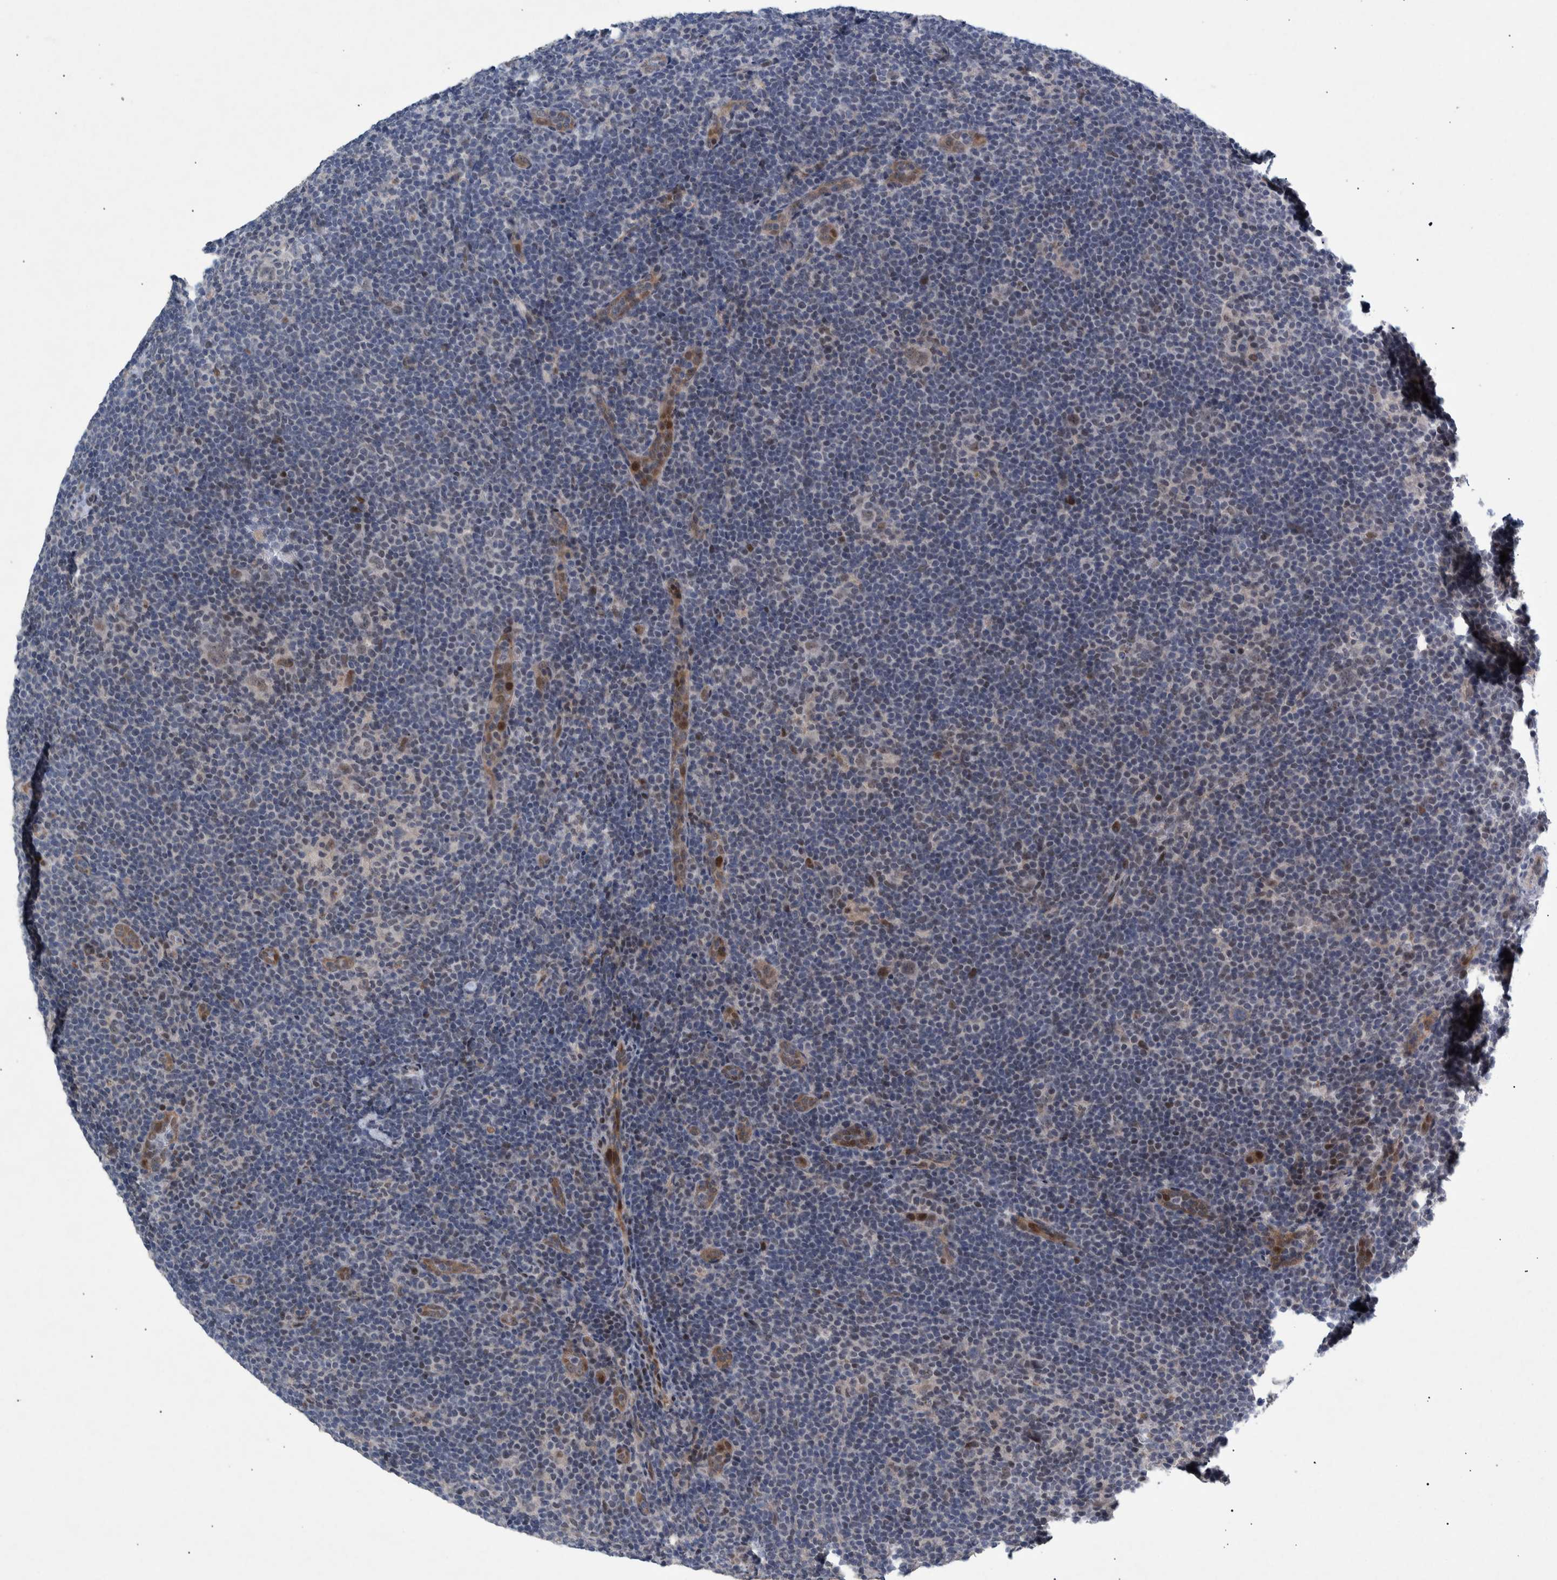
{"staining": {"intensity": "weak", "quantity": "25%-75%", "location": "nuclear"}, "tissue": "lymphoma", "cell_type": "Tumor cells", "image_type": "cancer", "snomed": [{"axis": "morphology", "description": "Hodgkin's disease, NOS"}, {"axis": "topography", "description": "Lymph node"}], "caption": "A micrograph showing weak nuclear positivity in approximately 25%-75% of tumor cells in lymphoma, as visualized by brown immunohistochemical staining.", "gene": "ESRP1", "patient": {"sex": "female", "age": 57}}